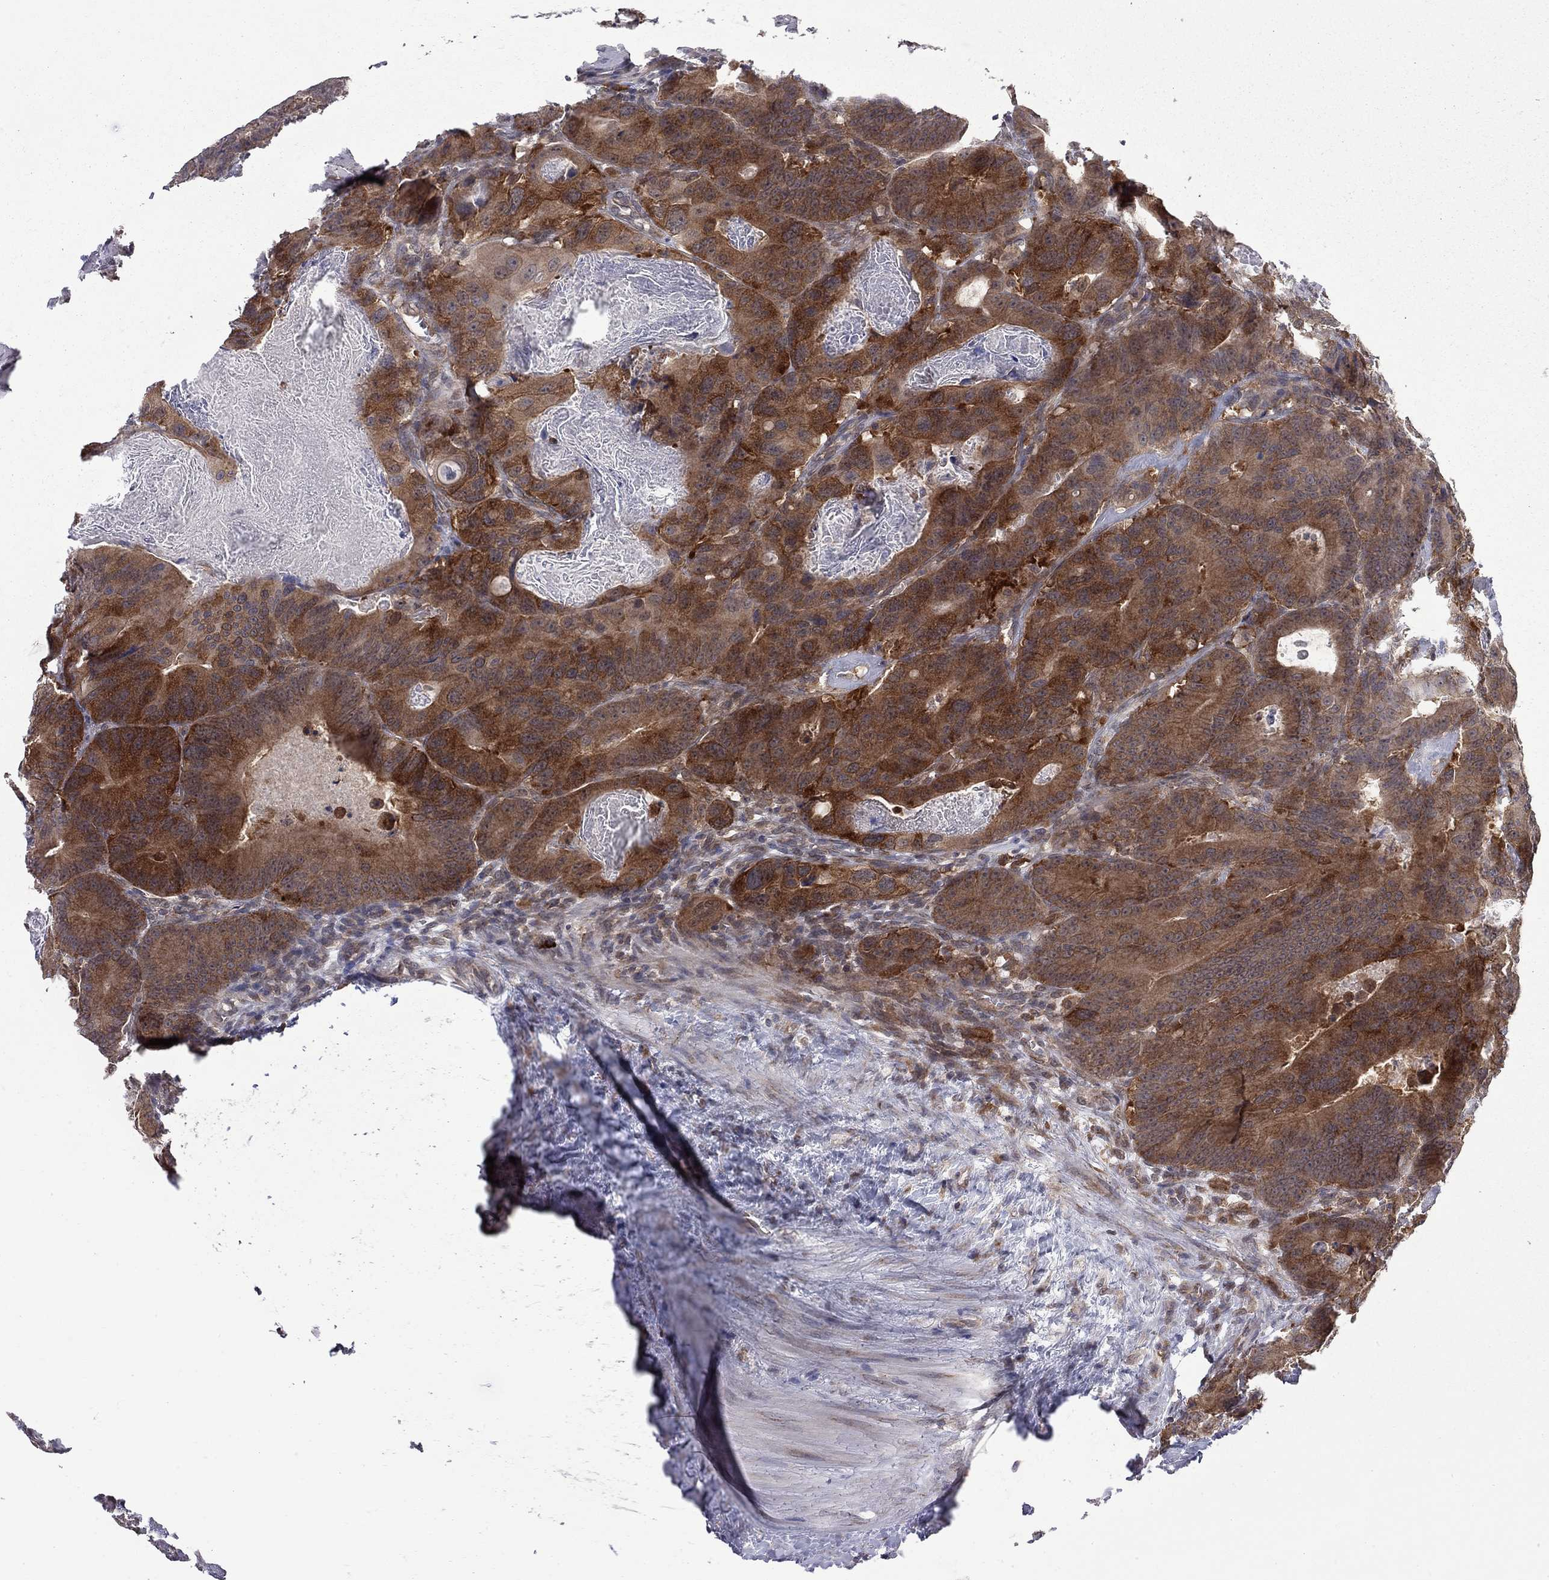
{"staining": {"intensity": "strong", "quantity": ">75%", "location": "cytoplasmic/membranous"}, "tissue": "colorectal cancer", "cell_type": "Tumor cells", "image_type": "cancer", "snomed": [{"axis": "morphology", "description": "Adenocarcinoma, NOS"}, {"axis": "topography", "description": "Rectum"}], "caption": "Colorectal adenocarcinoma stained with a brown dye shows strong cytoplasmic/membranous positive positivity in about >75% of tumor cells.", "gene": "NAA50", "patient": {"sex": "male", "age": 64}}